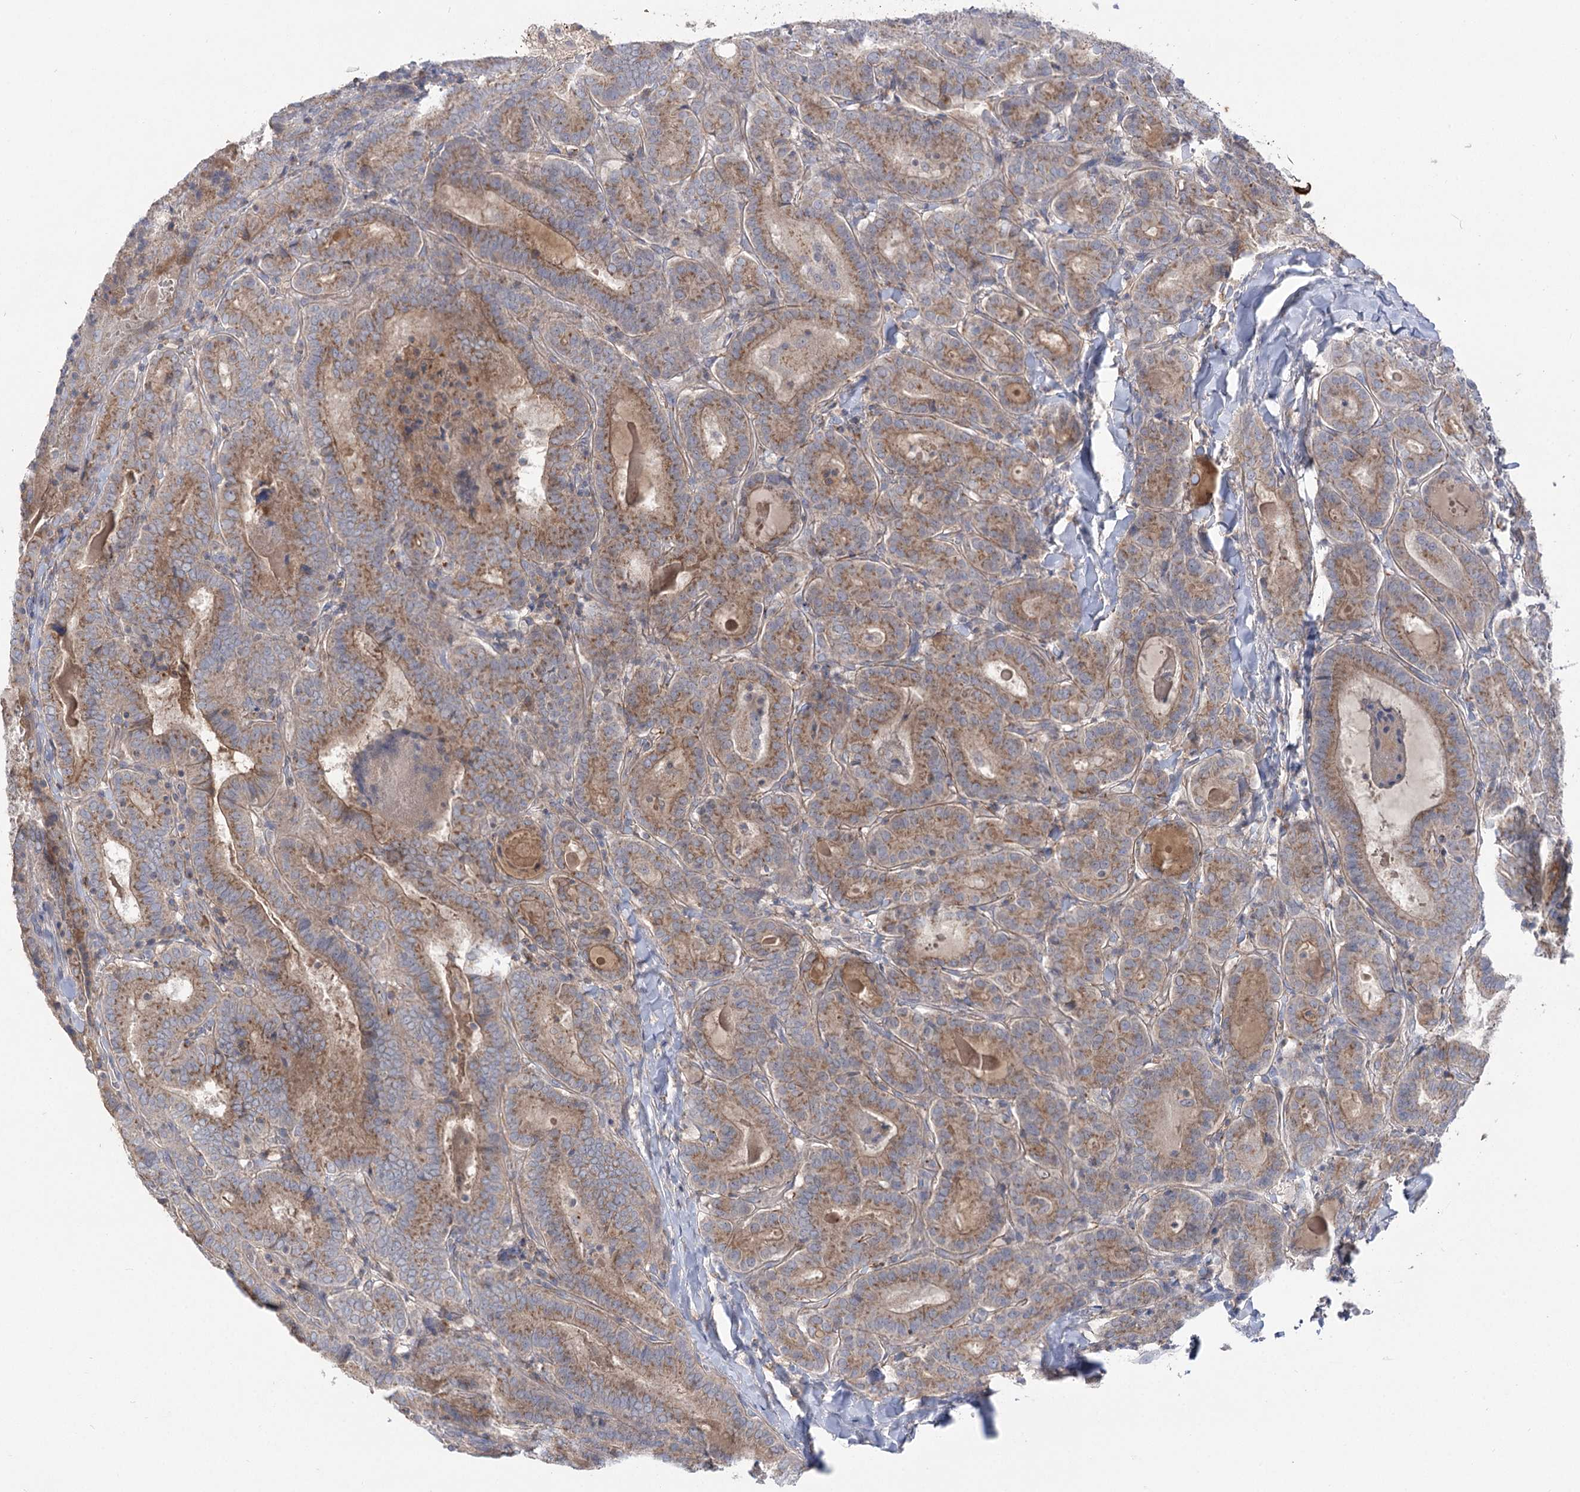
{"staining": {"intensity": "moderate", "quantity": ">75%", "location": "cytoplasmic/membranous"}, "tissue": "thyroid cancer", "cell_type": "Tumor cells", "image_type": "cancer", "snomed": [{"axis": "morphology", "description": "Papillary adenocarcinoma, NOS"}, {"axis": "topography", "description": "Thyroid gland"}], "caption": "Immunohistochemistry (IHC) of thyroid cancer exhibits medium levels of moderate cytoplasmic/membranous expression in approximately >75% of tumor cells.", "gene": "GBF1", "patient": {"sex": "female", "age": 72}}